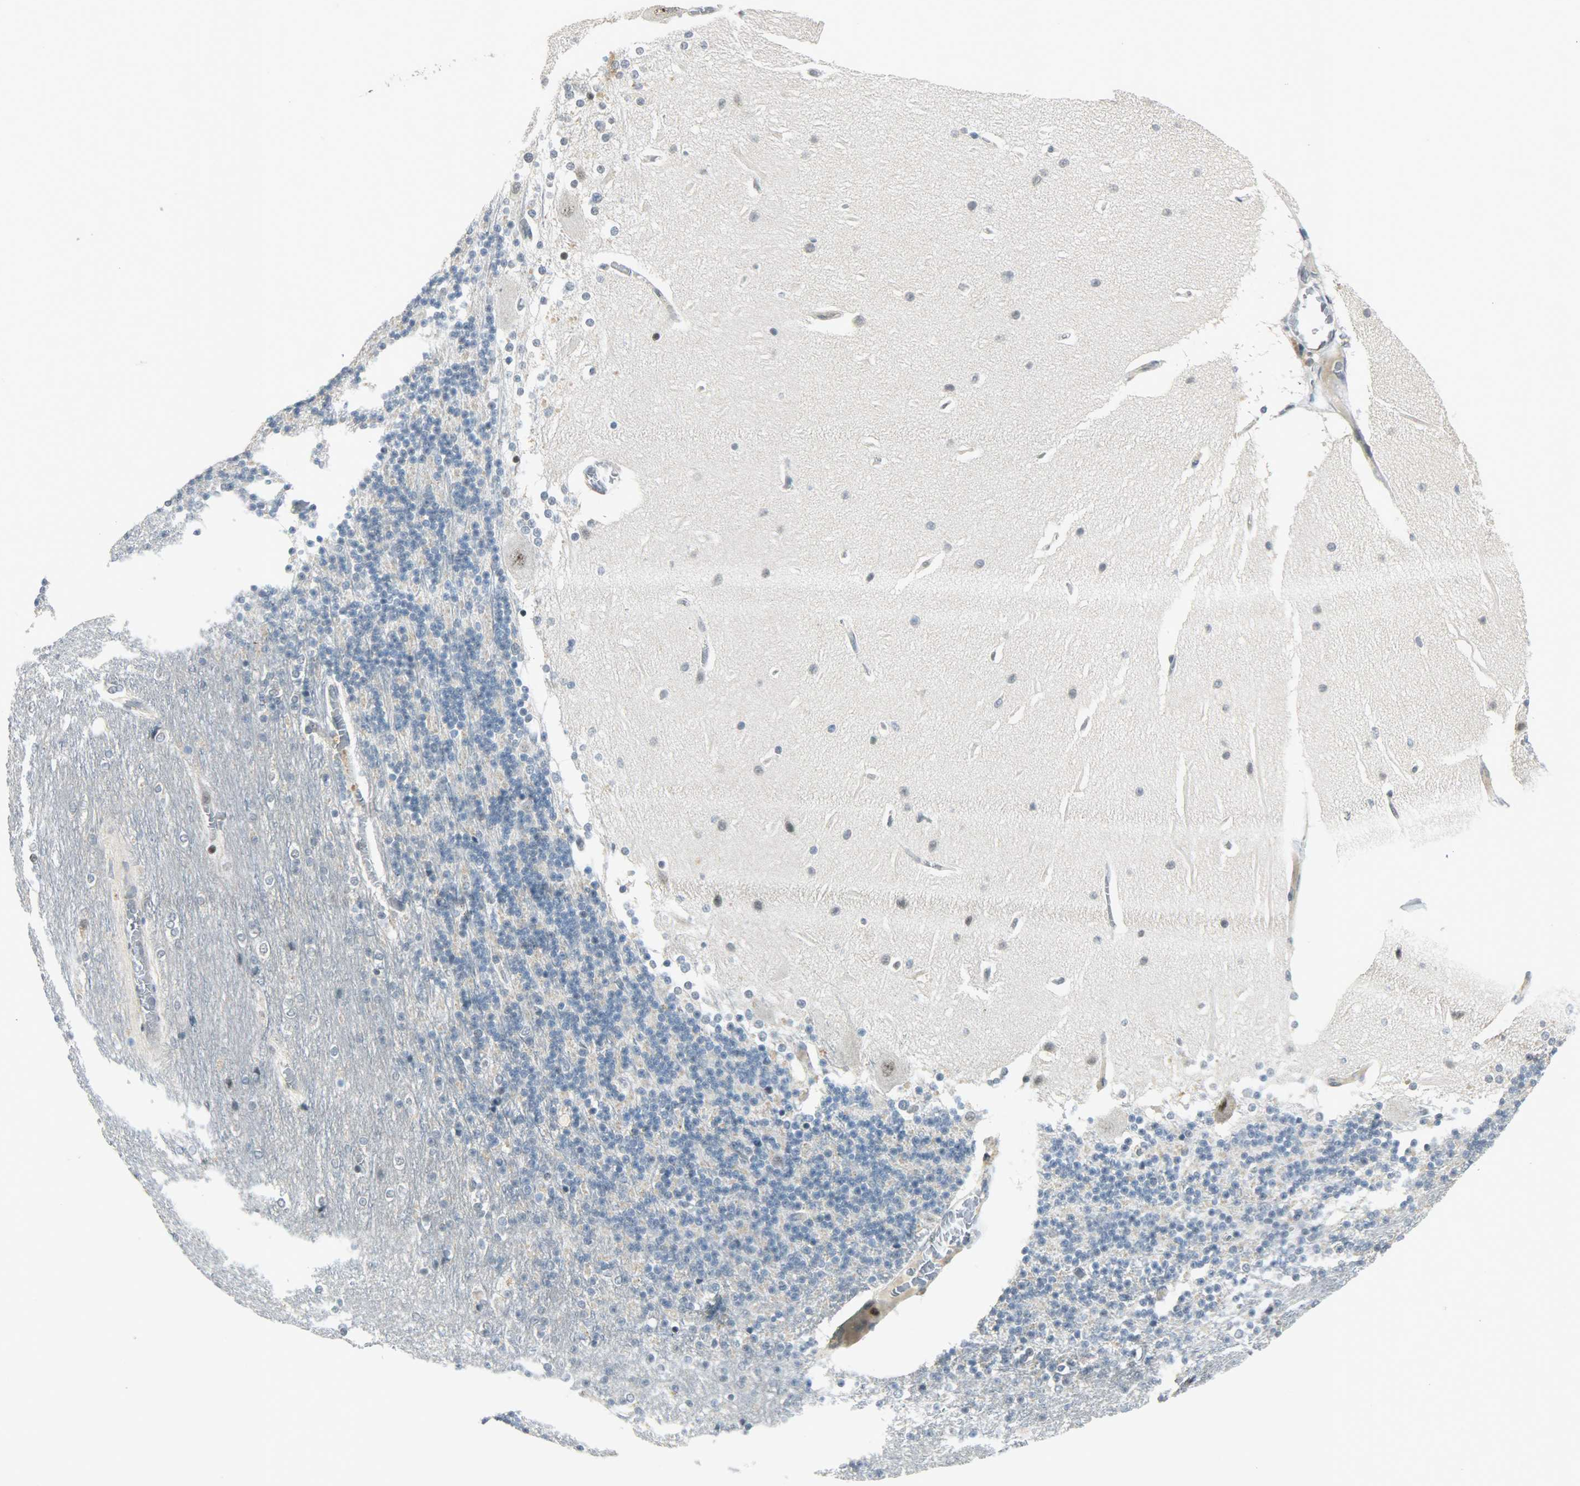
{"staining": {"intensity": "negative", "quantity": "none", "location": "none"}, "tissue": "cerebellum", "cell_type": "Cells in granular layer", "image_type": "normal", "snomed": [{"axis": "morphology", "description": "Normal tissue, NOS"}, {"axis": "topography", "description": "Cerebellum"}], "caption": "Cerebellum stained for a protein using immunohistochemistry demonstrates no positivity cells in granular layer.", "gene": "IL15", "patient": {"sex": "female", "age": 54}}